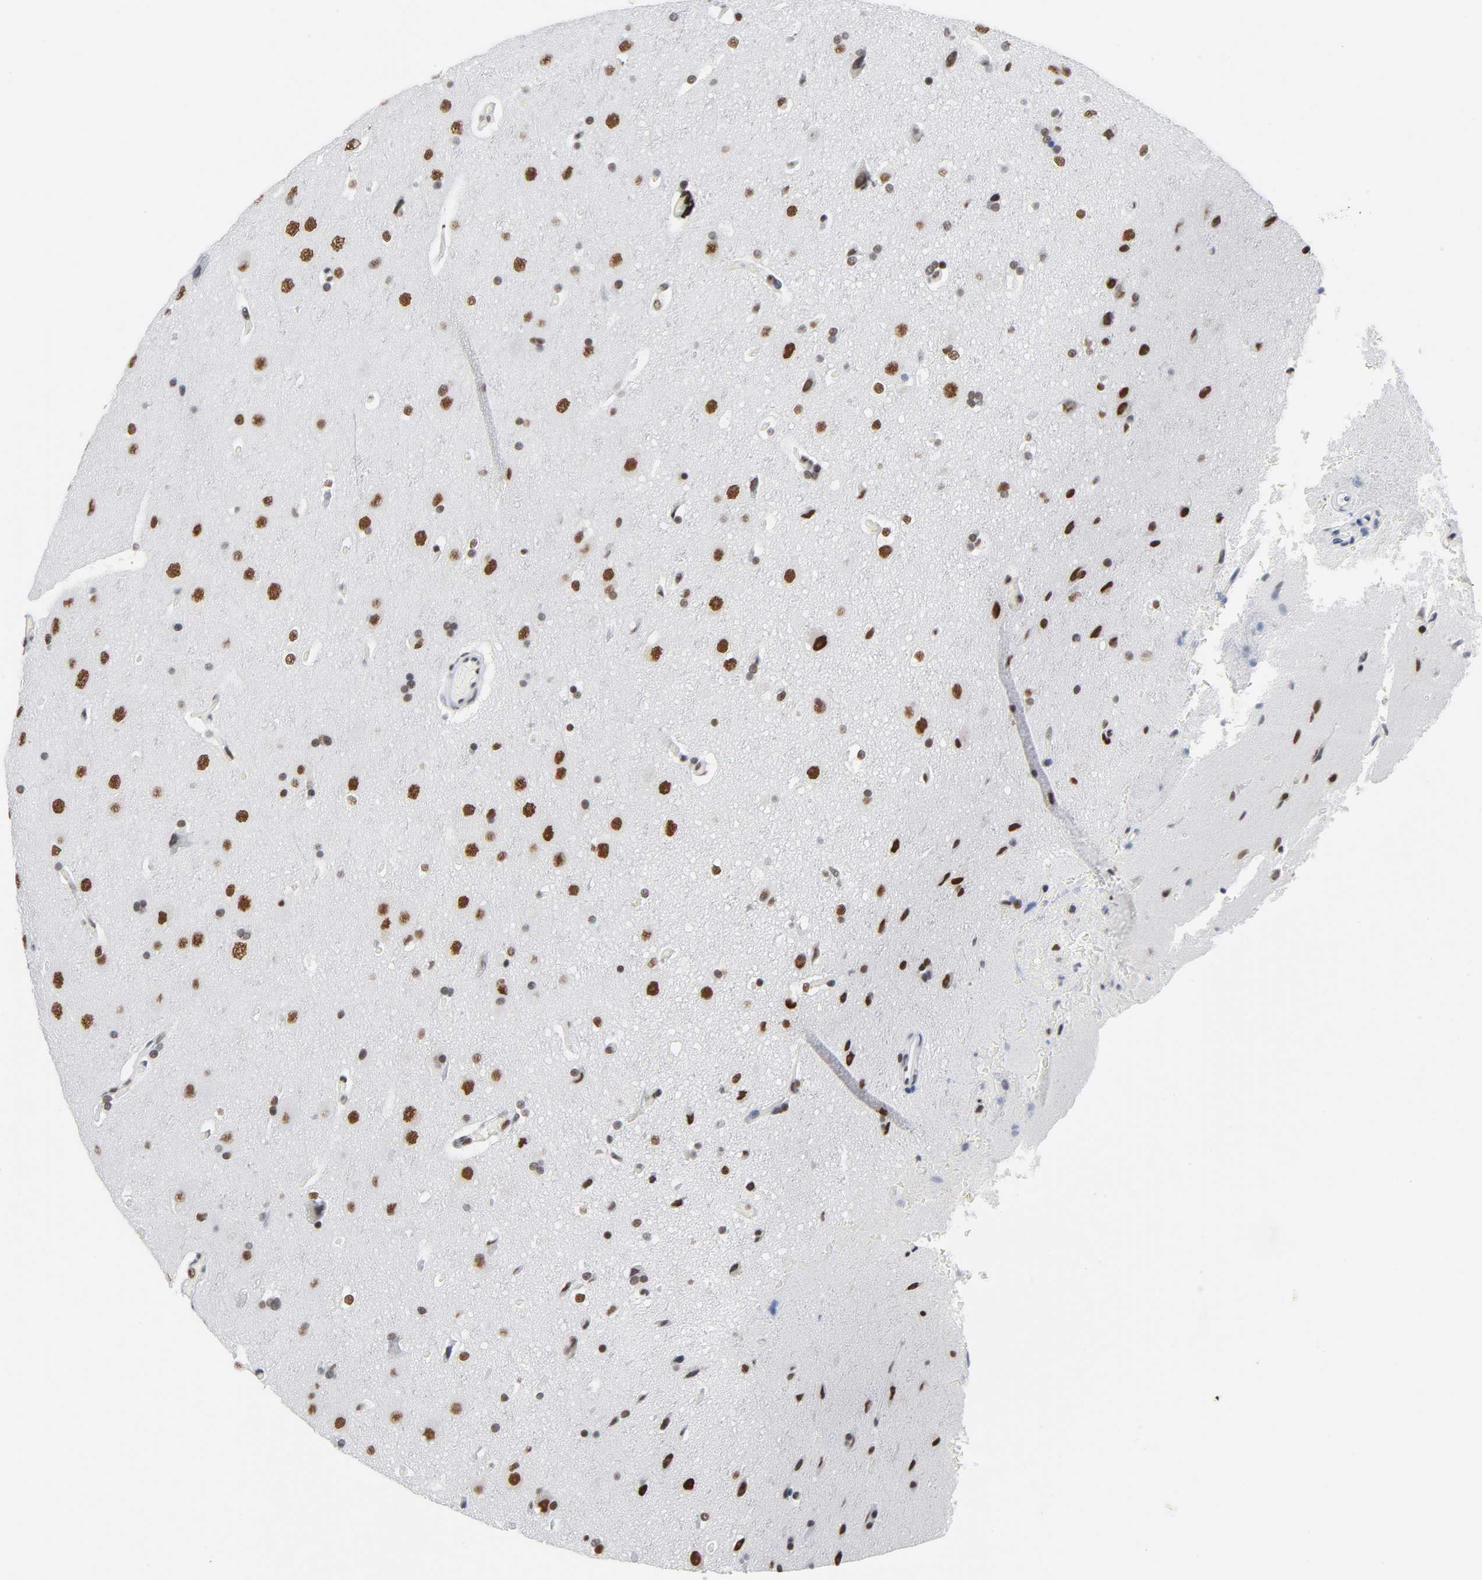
{"staining": {"intensity": "moderate", "quantity": ">75%", "location": "nuclear"}, "tissue": "glioma", "cell_type": "Tumor cells", "image_type": "cancer", "snomed": [{"axis": "morphology", "description": "Glioma, malignant, Low grade"}, {"axis": "topography", "description": "Cerebral cortex"}], "caption": "This photomicrograph reveals immunohistochemistry staining of human low-grade glioma (malignant), with medium moderate nuclear staining in approximately >75% of tumor cells.", "gene": "CSTF2", "patient": {"sex": "female", "age": 47}}